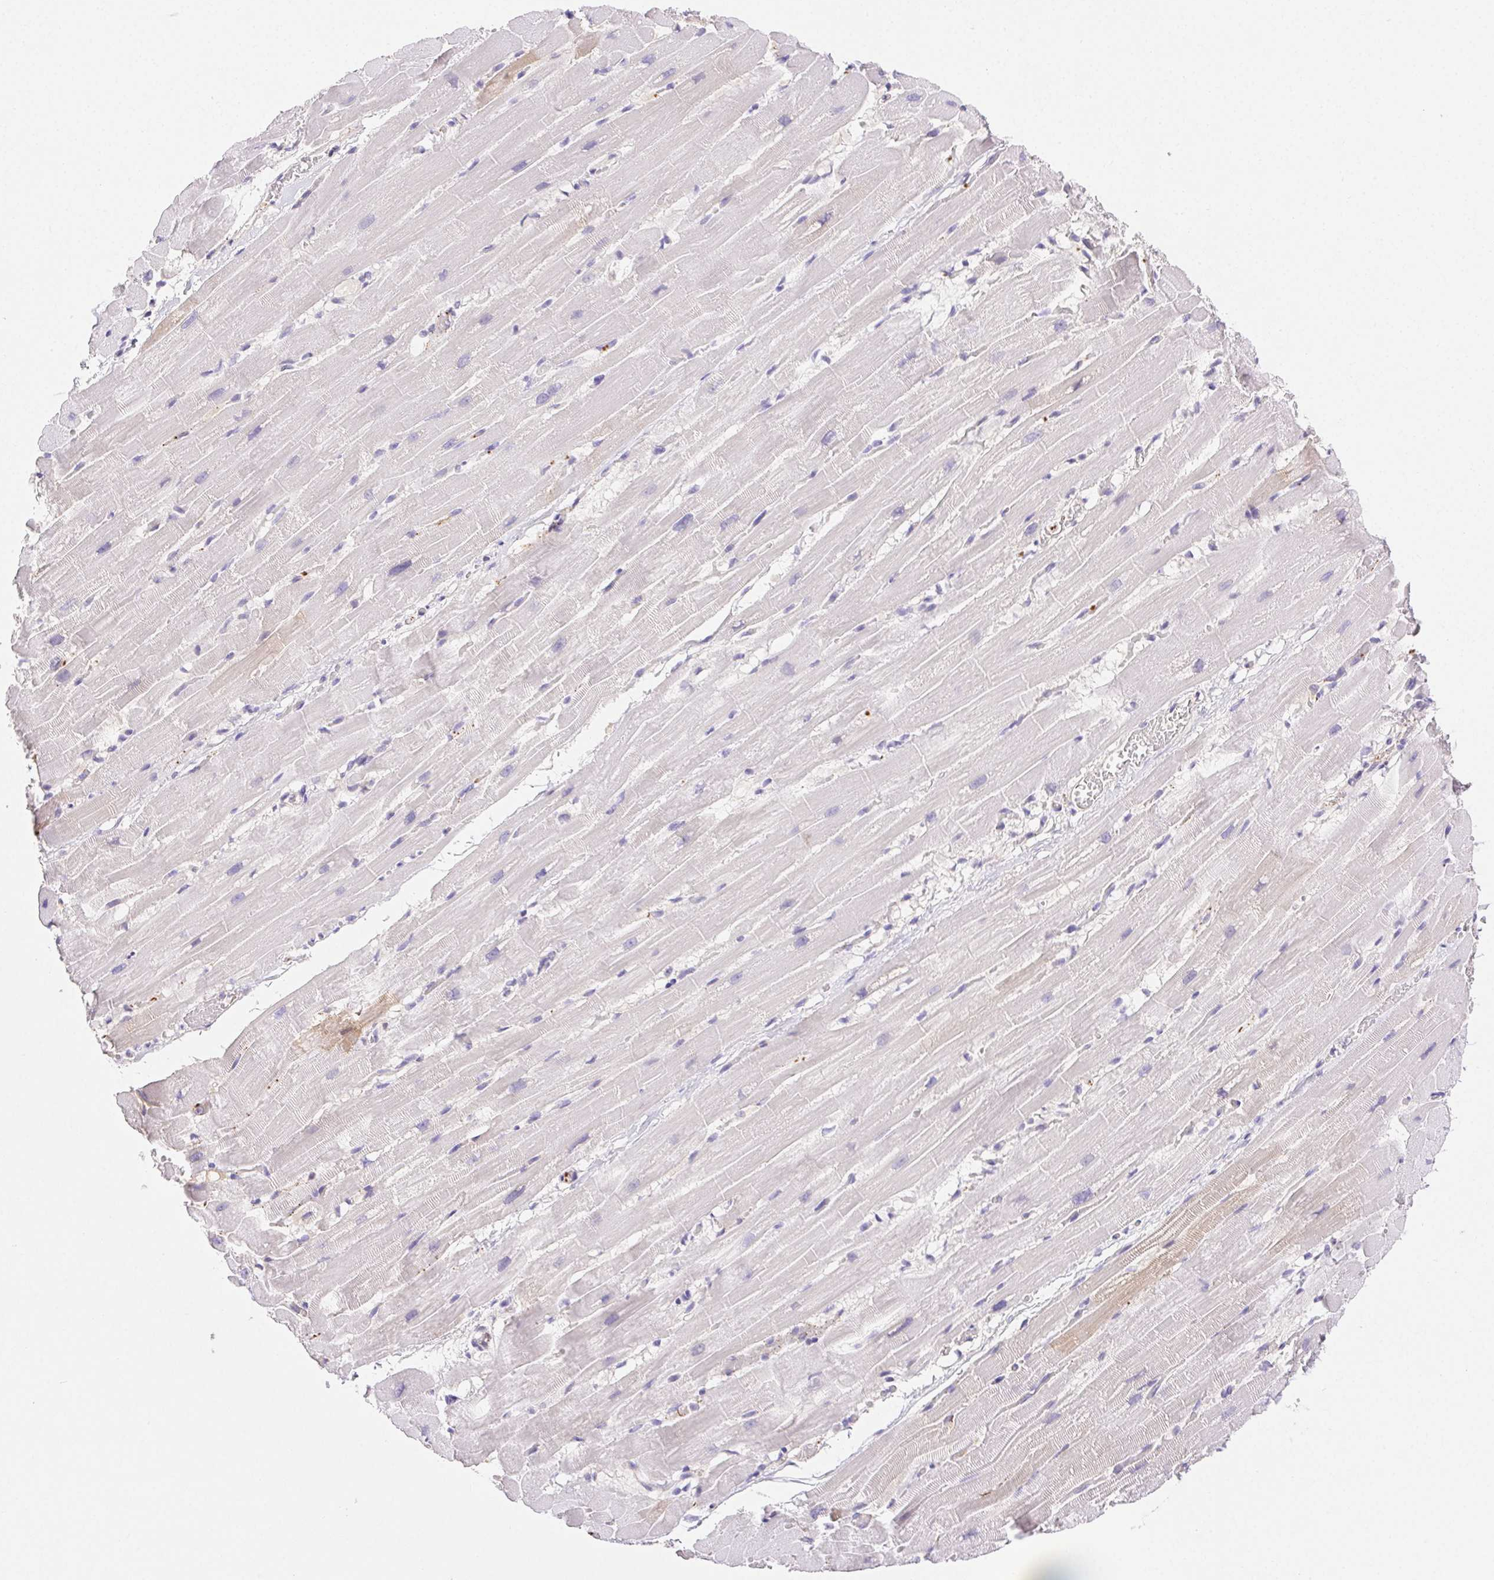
{"staining": {"intensity": "negative", "quantity": "none", "location": "none"}, "tissue": "heart muscle", "cell_type": "Cardiomyocytes", "image_type": "normal", "snomed": [{"axis": "morphology", "description": "Normal tissue, NOS"}, {"axis": "topography", "description": "Heart"}], "caption": "This image is of unremarkable heart muscle stained with IHC to label a protein in brown with the nuclei are counter-stained blue. There is no staining in cardiomyocytes.", "gene": "FGA", "patient": {"sex": "male", "age": 37}}